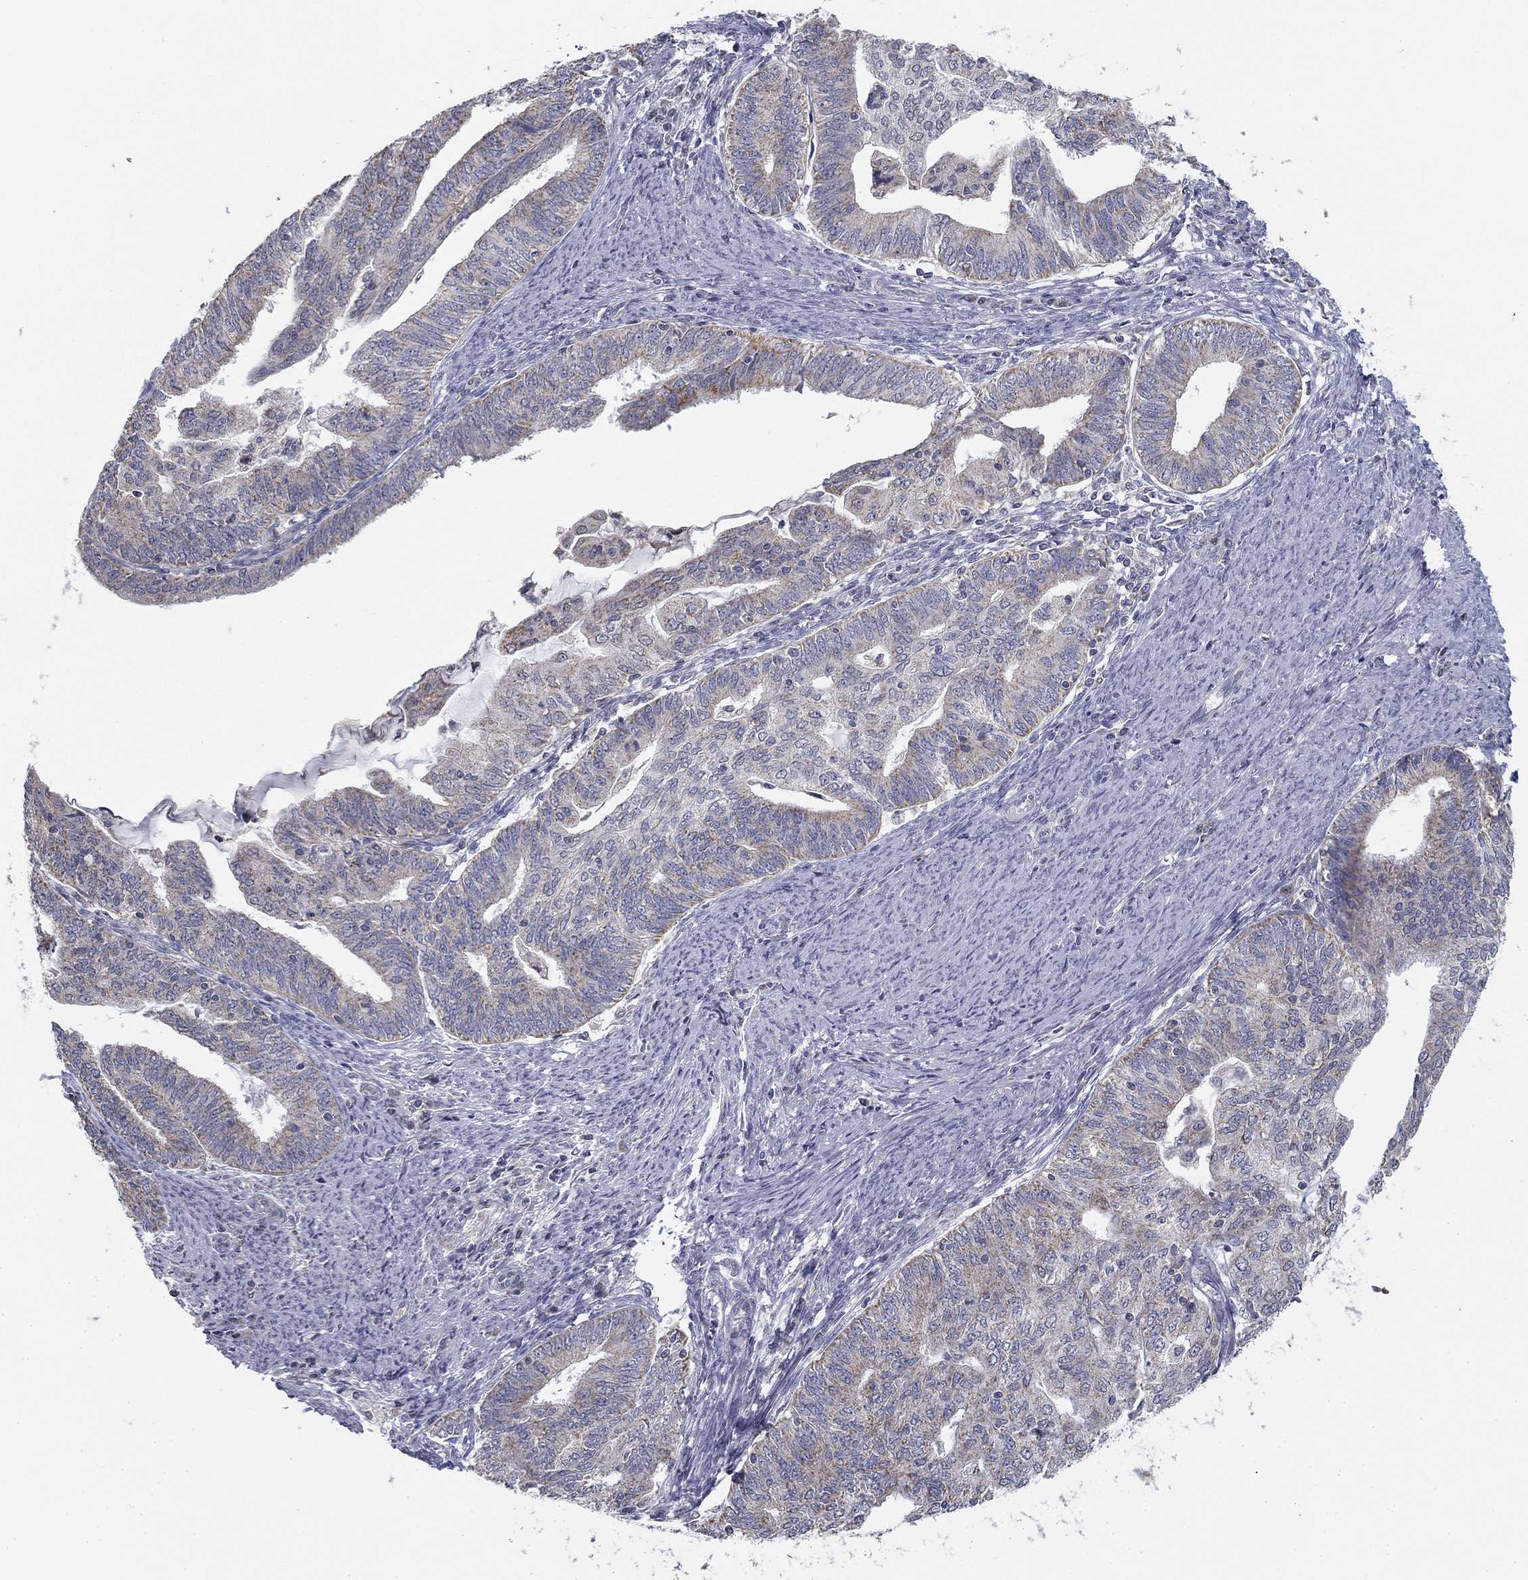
{"staining": {"intensity": "moderate", "quantity": "<25%", "location": "cytoplasmic/membranous"}, "tissue": "endometrial cancer", "cell_type": "Tumor cells", "image_type": "cancer", "snomed": [{"axis": "morphology", "description": "Adenocarcinoma, NOS"}, {"axis": "topography", "description": "Endometrium"}], "caption": "This micrograph exhibits immunohistochemistry staining of human endometrial cancer, with low moderate cytoplasmic/membranous positivity in about <25% of tumor cells.", "gene": "SLC2A9", "patient": {"sex": "female", "age": 82}}